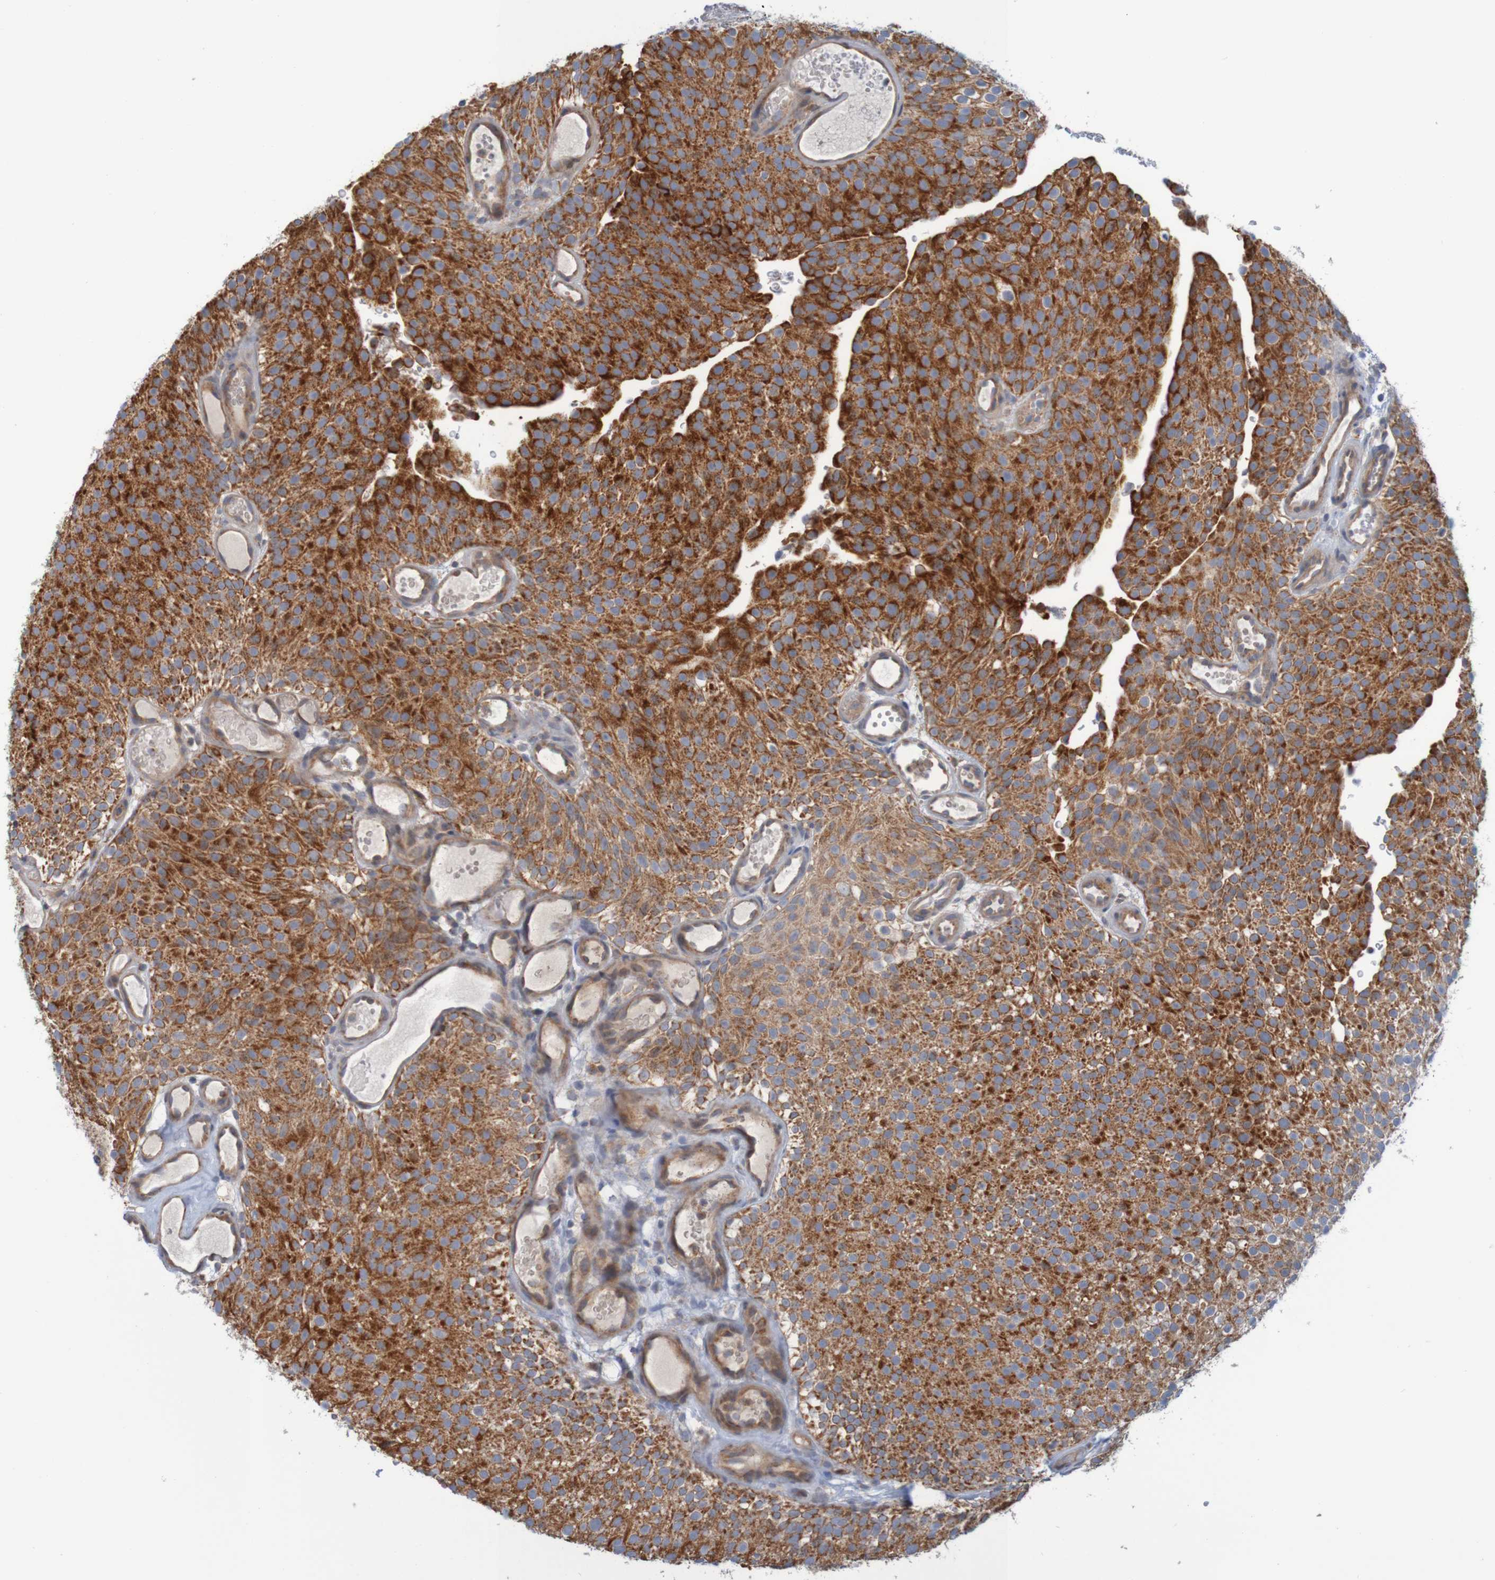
{"staining": {"intensity": "strong", "quantity": ">75%", "location": "cytoplasmic/membranous"}, "tissue": "urothelial cancer", "cell_type": "Tumor cells", "image_type": "cancer", "snomed": [{"axis": "morphology", "description": "Urothelial carcinoma, Low grade"}, {"axis": "topography", "description": "Urinary bladder"}], "caption": "Urothelial cancer stained with a protein marker displays strong staining in tumor cells.", "gene": "NAV2", "patient": {"sex": "male", "age": 78}}